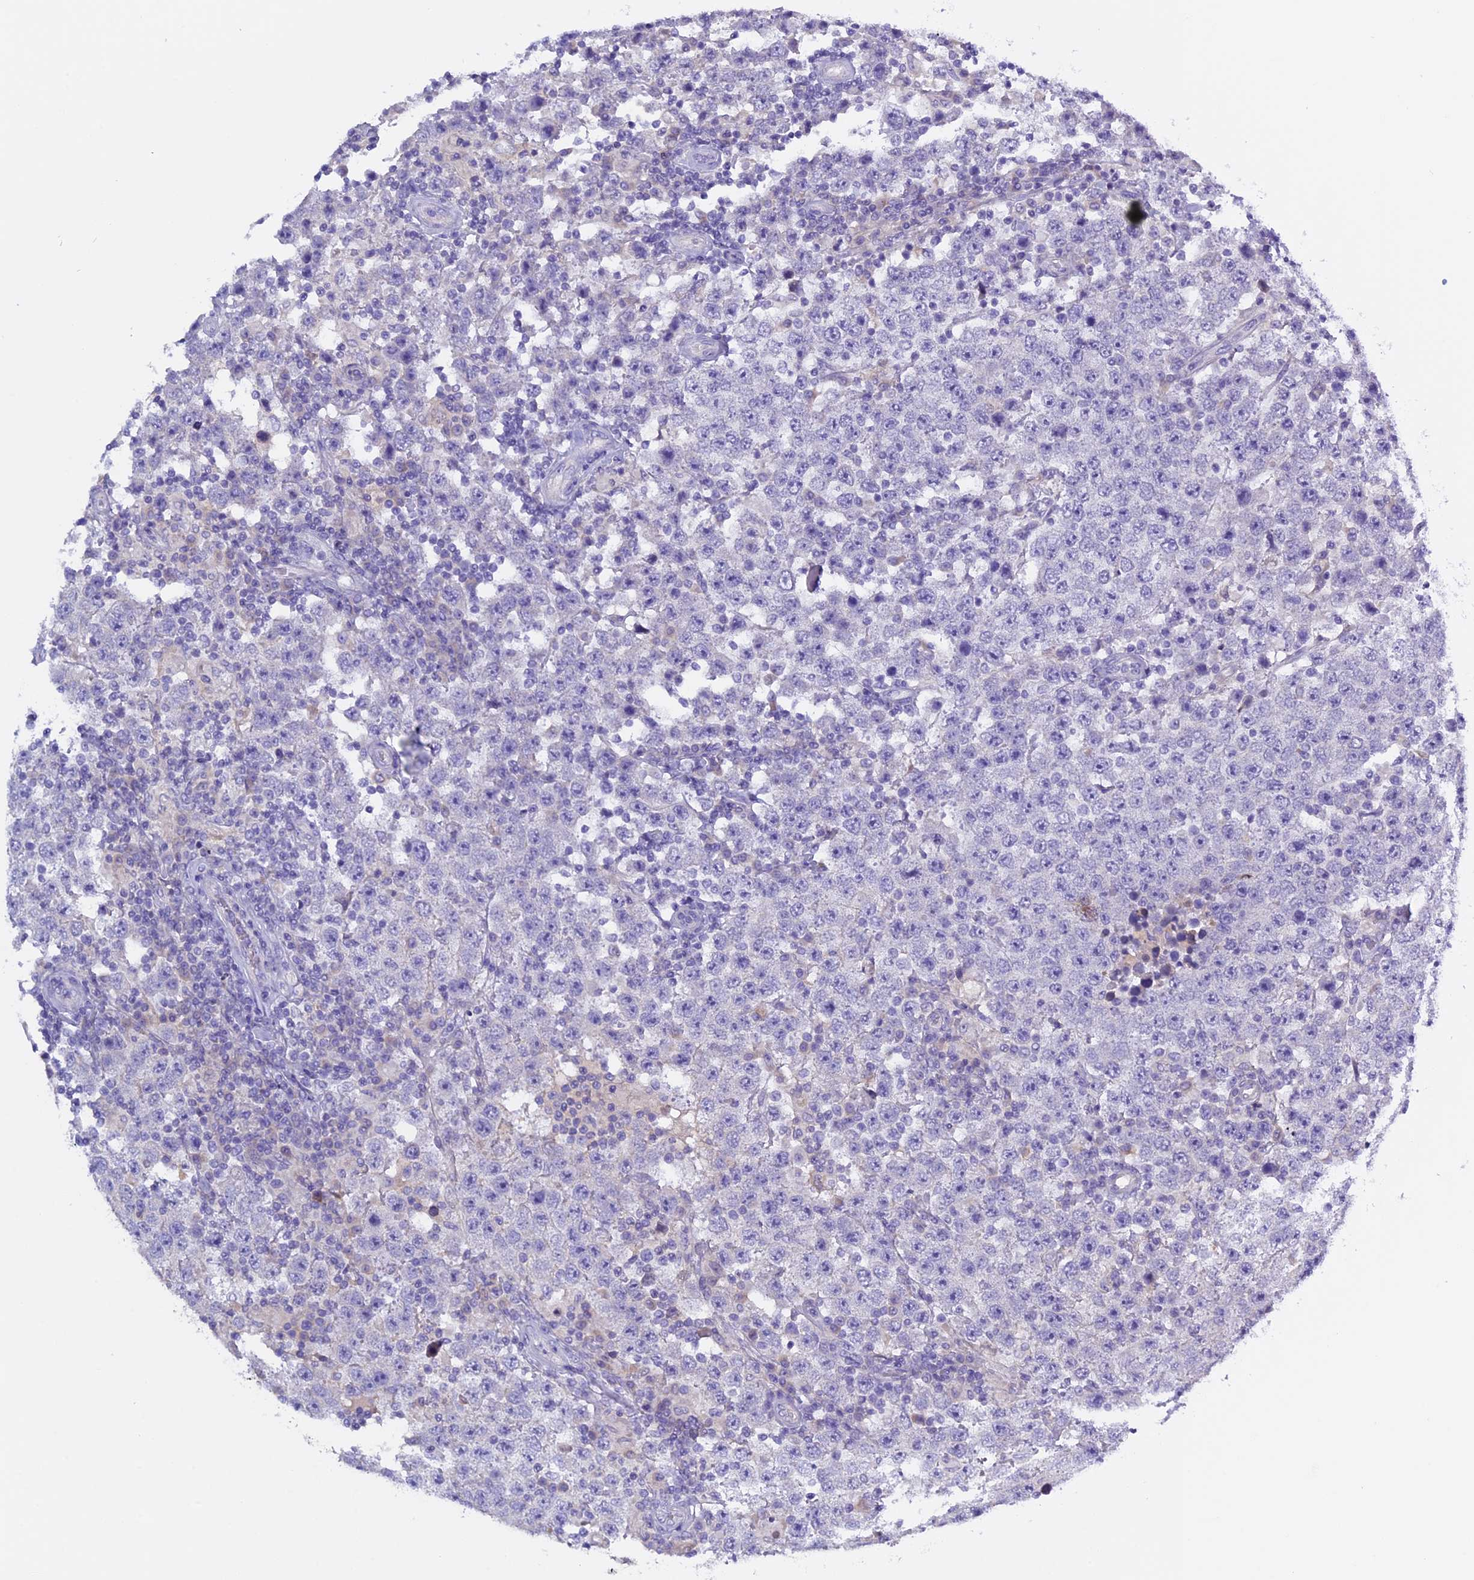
{"staining": {"intensity": "negative", "quantity": "none", "location": "none"}, "tissue": "testis cancer", "cell_type": "Tumor cells", "image_type": "cancer", "snomed": [{"axis": "morphology", "description": "Normal tissue, NOS"}, {"axis": "morphology", "description": "Urothelial carcinoma, High grade"}, {"axis": "morphology", "description": "Seminoma, NOS"}, {"axis": "morphology", "description": "Carcinoma, Embryonal, NOS"}, {"axis": "topography", "description": "Urinary bladder"}, {"axis": "topography", "description": "Testis"}], "caption": "The micrograph displays no staining of tumor cells in urothelial carcinoma (high-grade) (testis). (Brightfield microscopy of DAB (3,3'-diaminobenzidine) IHC at high magnification).", "gene": "RTTN", "patient": {"sex": "male", "age": 41}}